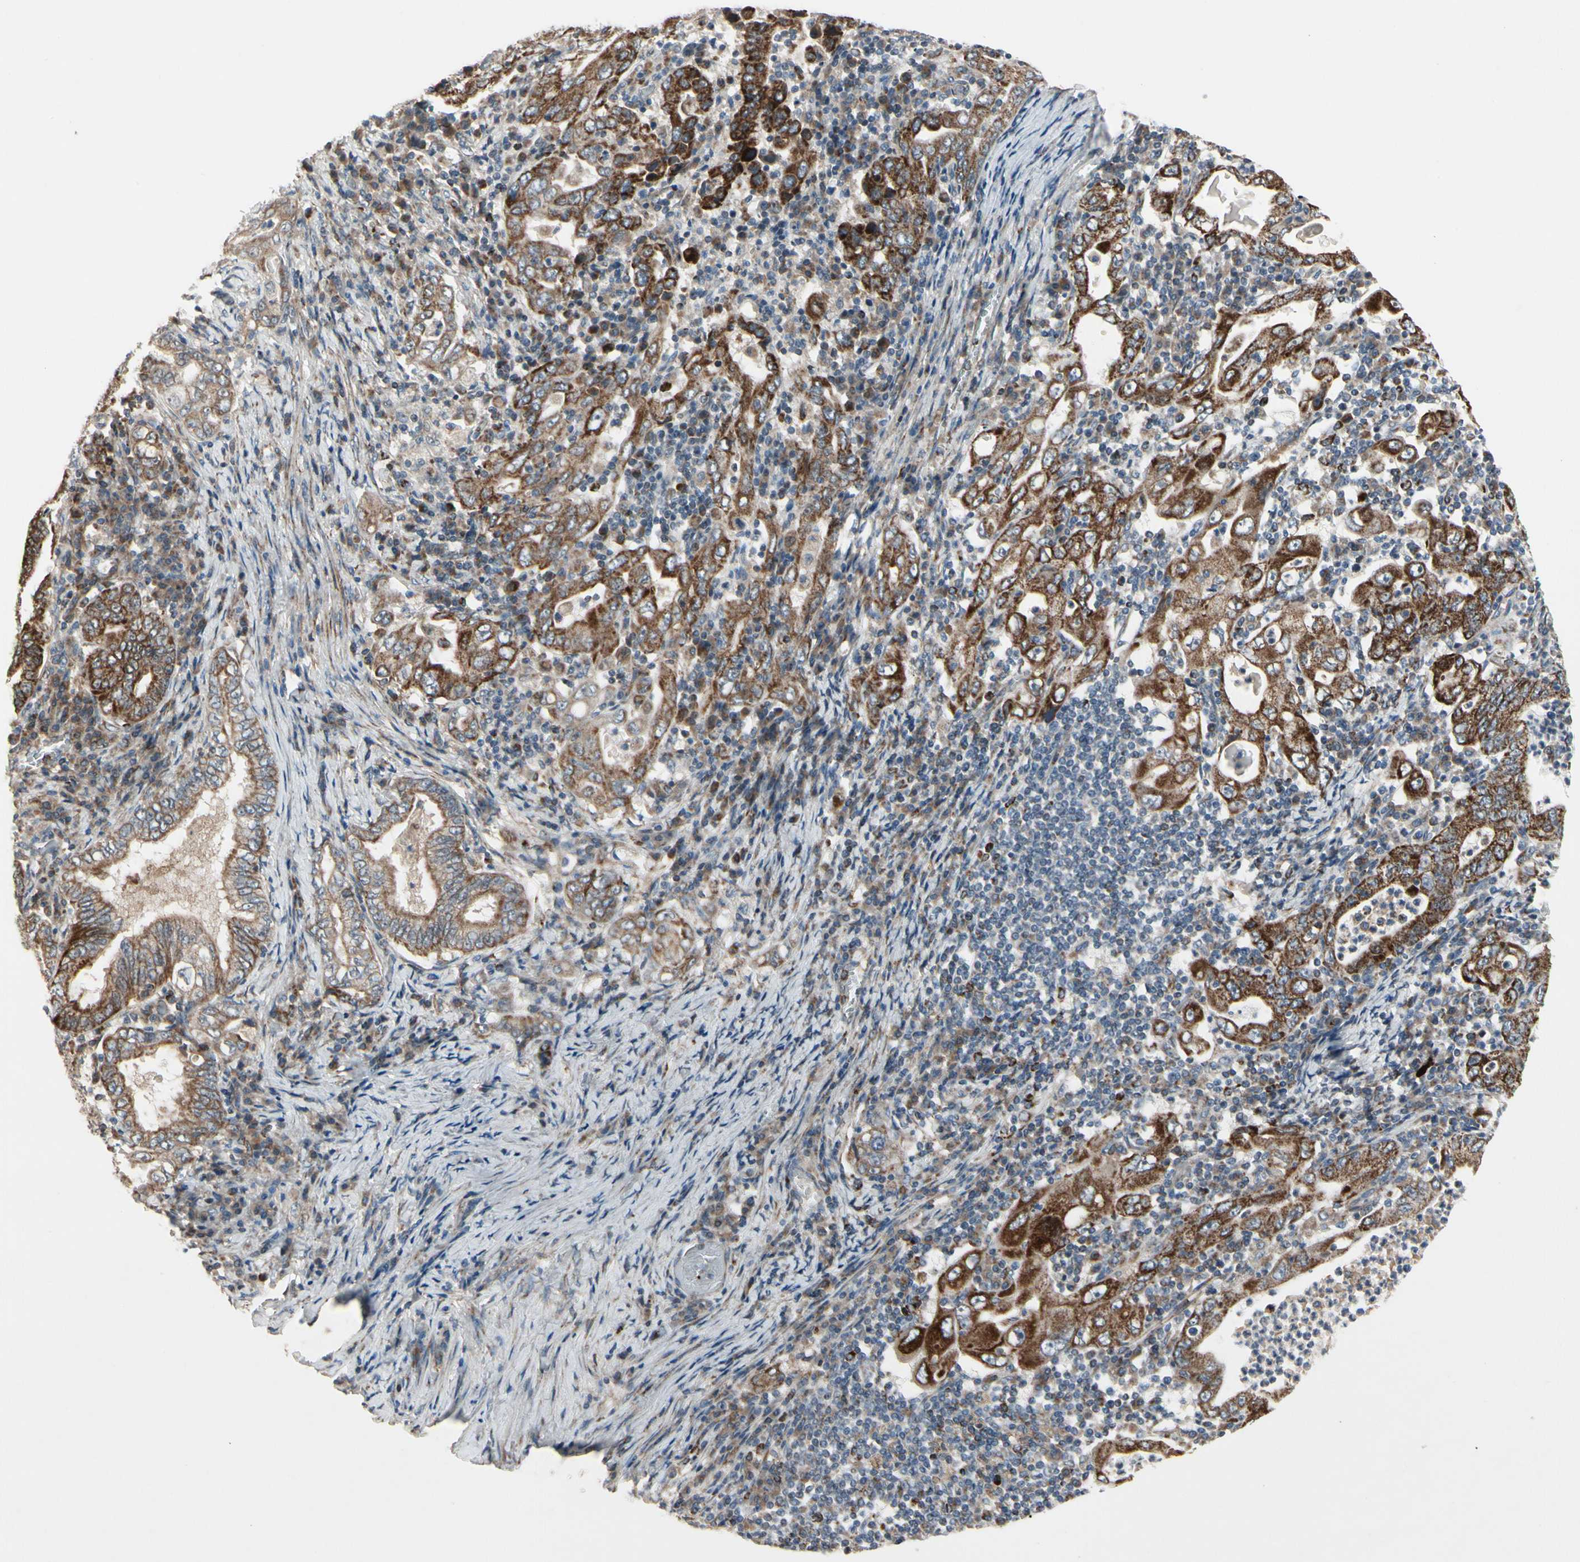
{"staining": {"intensity": "moderate", "quantity": ">75%", "location": "cytoplasmic/membranous"}, "tissue": "stomach cancer", "cell_type": "Tumor cells", "image_type": "cancer", "snomed": [{"axis": "morphology", "description": "Normal tissue, NOS"}, {"axis": "morphology", "description": "Adenocarcinoma, NOS"}, {"axis": "topography", "description": "Esophagus"}, {"axis": "topography", "description": "Stomach, upper"}, {"axis": "topography", "description": "Peripheral nerve tissue"}], "caption": "Protein expression analysis of stomach cancer demonstrates moderate cytoplasmic/membranous positivity in approximately >75% of tumor cells.", "gene": "CPT1A", "patient": {"sex": "male", "age": 62}}